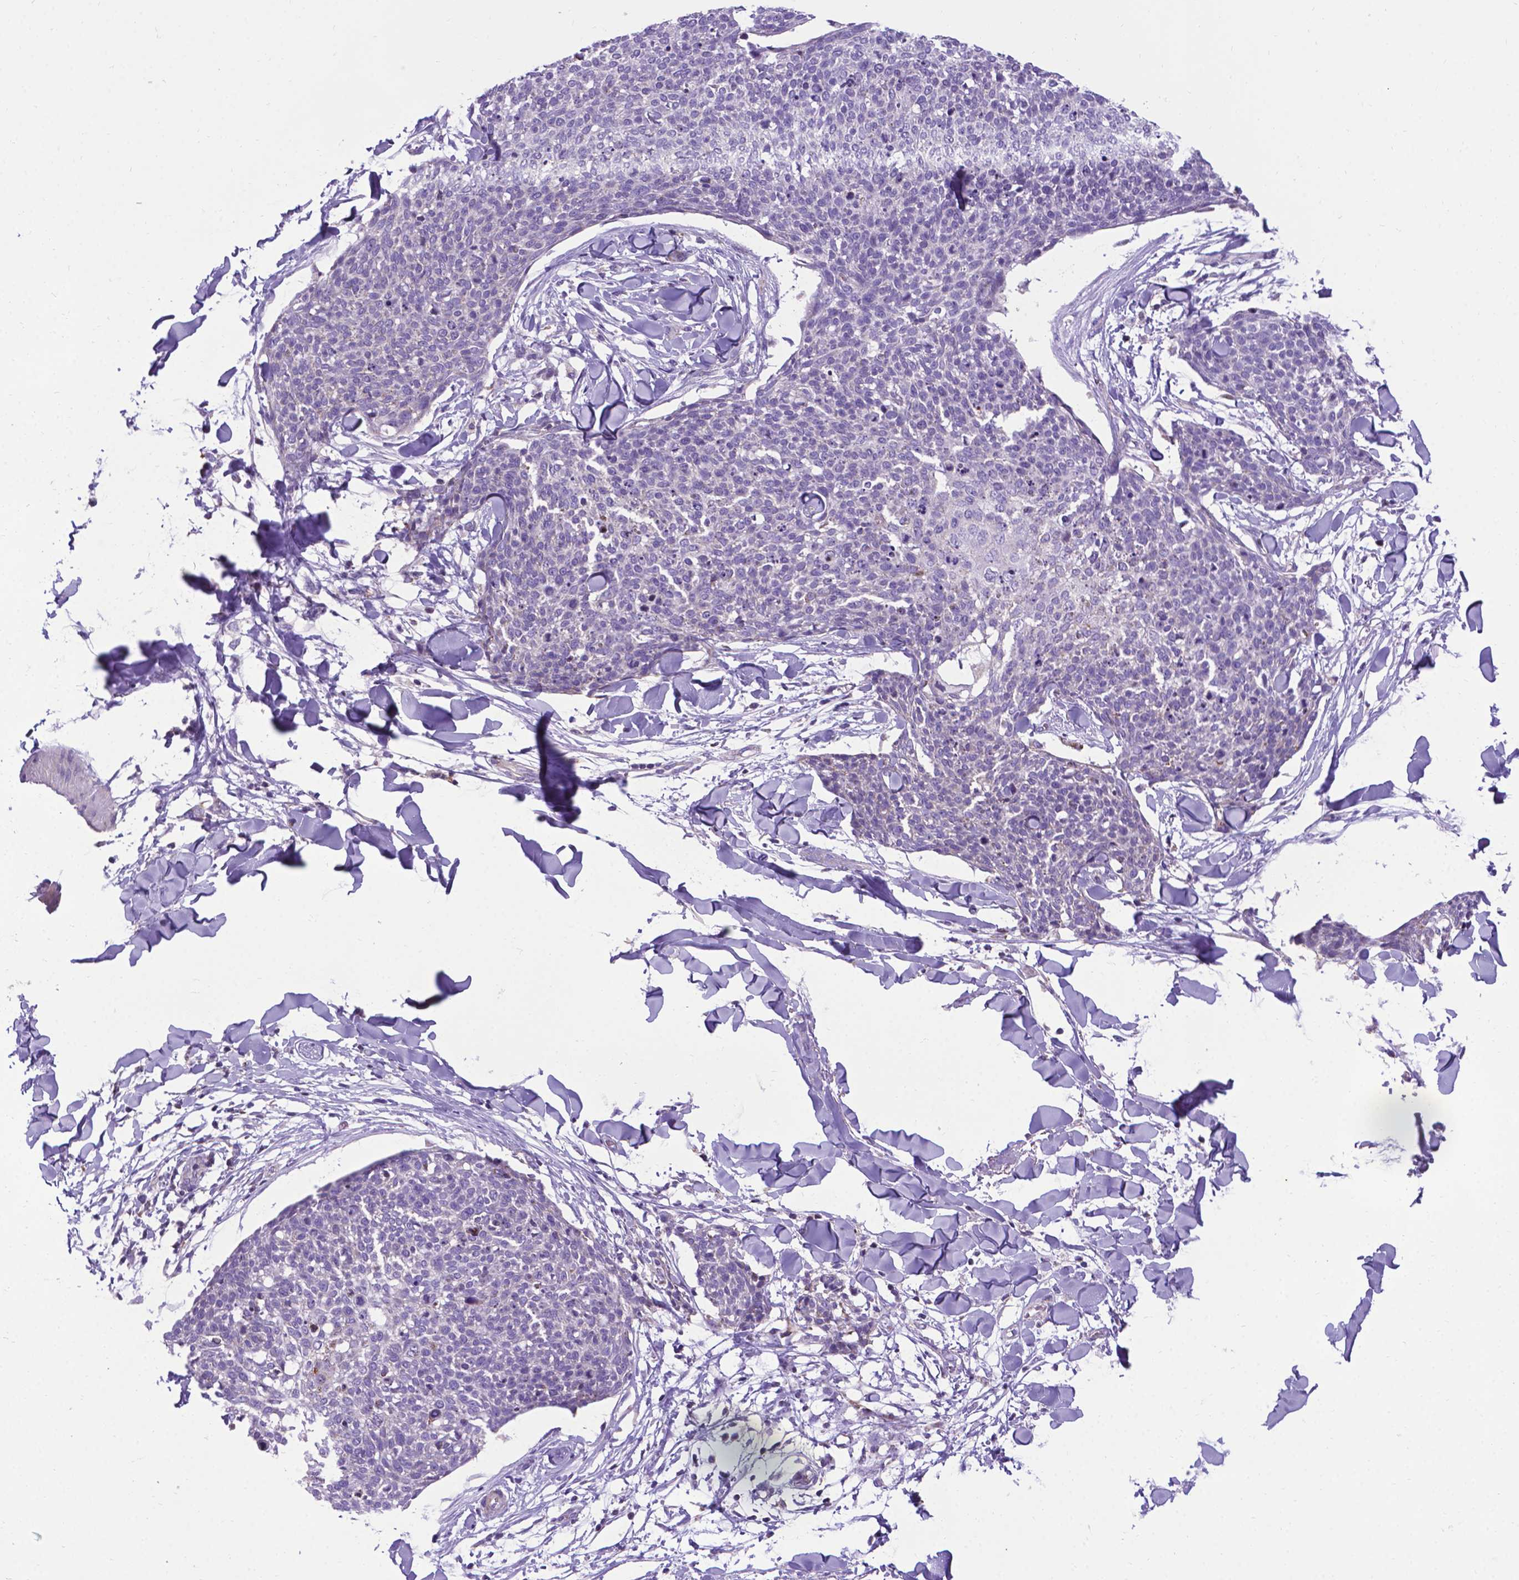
{"staining": {"intensity": "negative", "quantity": "none", "location": "none"}, "tissue": "skin cancer", "cell_type": "Tumor cells", "image_type": "cancer", "snomed": [{"axis": "morphology", "description": "Squamous cell carcinoma, NOS"}, {"axis": "topography", "description": "Skin"}, {"axis": "topography", "description": "Vulva"}], "caption": "Immunohistochemistry (IHC) micrograph of neoplastic tissue: squamous cell carcinoma (skin) stained with DAB (3,3'-diaminobenzidine) demonstrates no significant protein staining in tumor cells.", "gene": "POU3F3", "patient": {"sex": "female", "age": 75}}